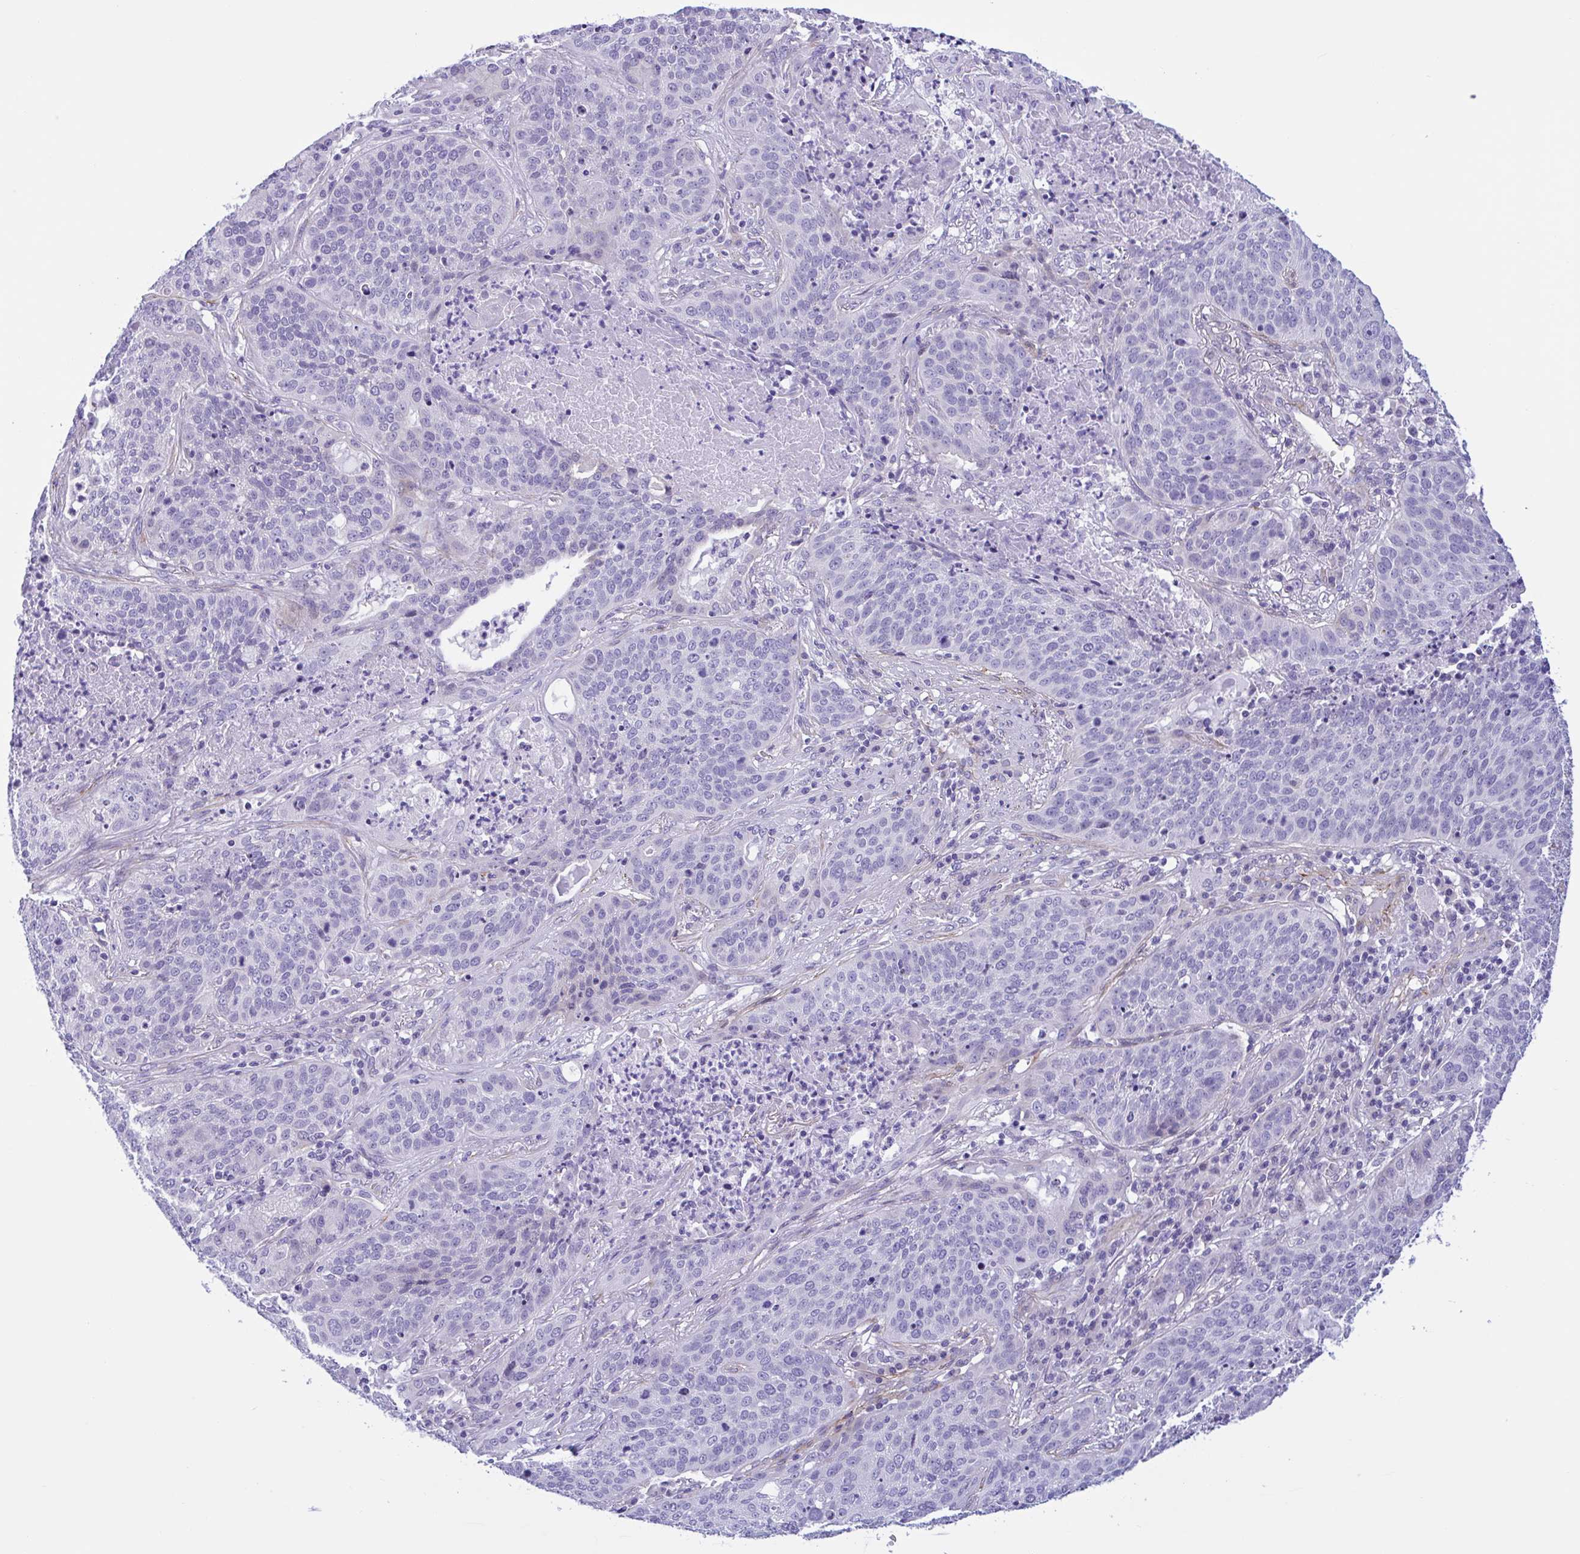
{"staining": {"intensity": "negative", "quantity": "none", "location": "none"}, "tissue": "lung cancer", "cell_type": "Tumor cells", "image_type": "cancer", "snomed": [{"axis": "morphology", "description": "Squamous cell carcinoma, NOS"}, {"axis": "topography", "description": "Lung"}], "caption": "An immunohistochemistry photomicrograph of lung cancer is shown. There is no staining in tumor cells of lung cancer.", "gene": "AHCYL2", "patient": {"sex": "male", "age": 63}}